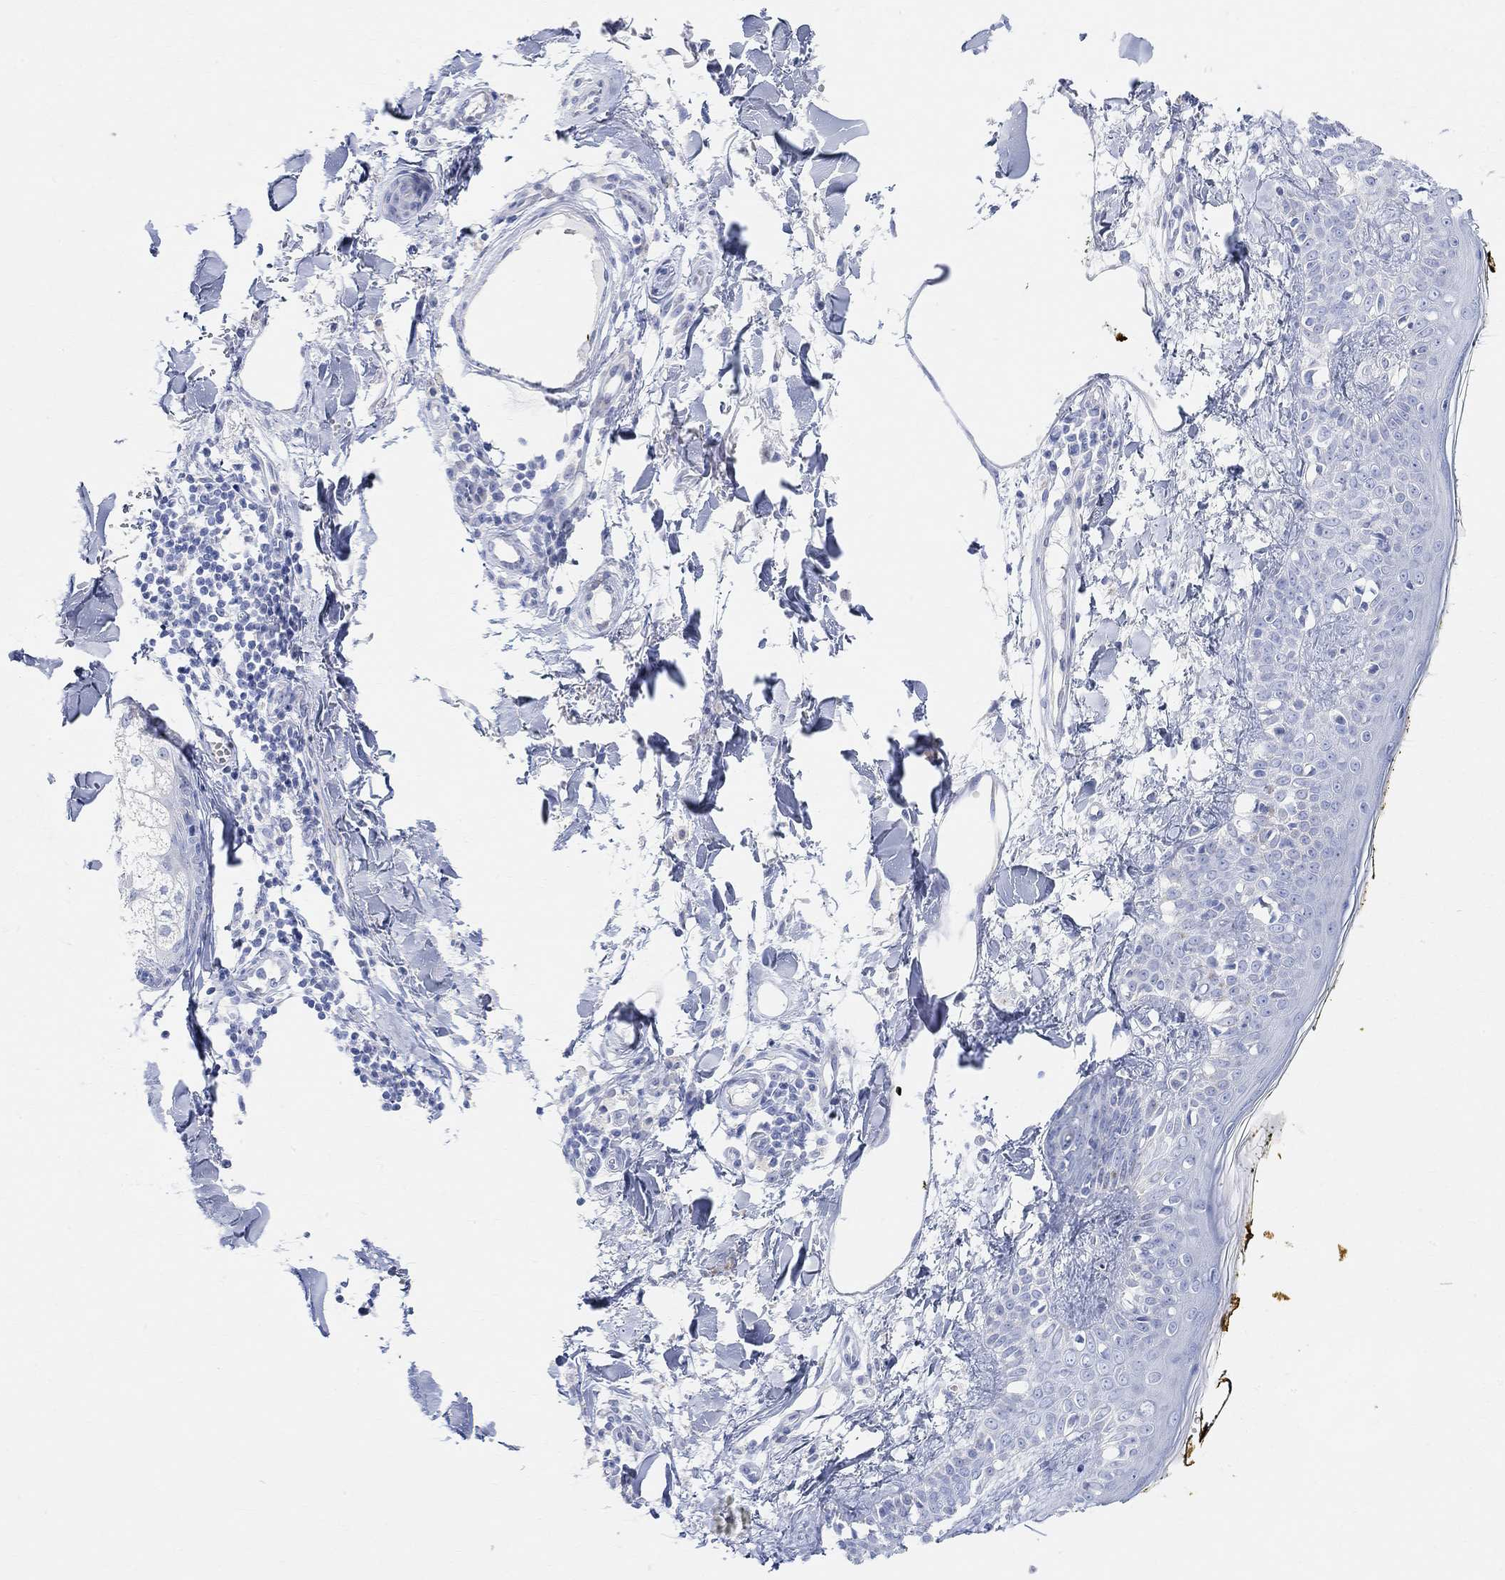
{"staining": {"intensity": "negative", "quantity": "none", "location": "none"}, "tissue": "skin", "cell_type": "Fibroblasts", "image_type": "normal", "snomed": [{"axis": "morphology", "description": "Normal tissue, NOS"}, {"axis": "topography", "description": "Skin"}], "caption": "Immunohistochemical staining of benign skin exhibits no significant staining in fibroblasts.", "gene": "RETNLB", "patient": {"sex": "male", "age": 76}}